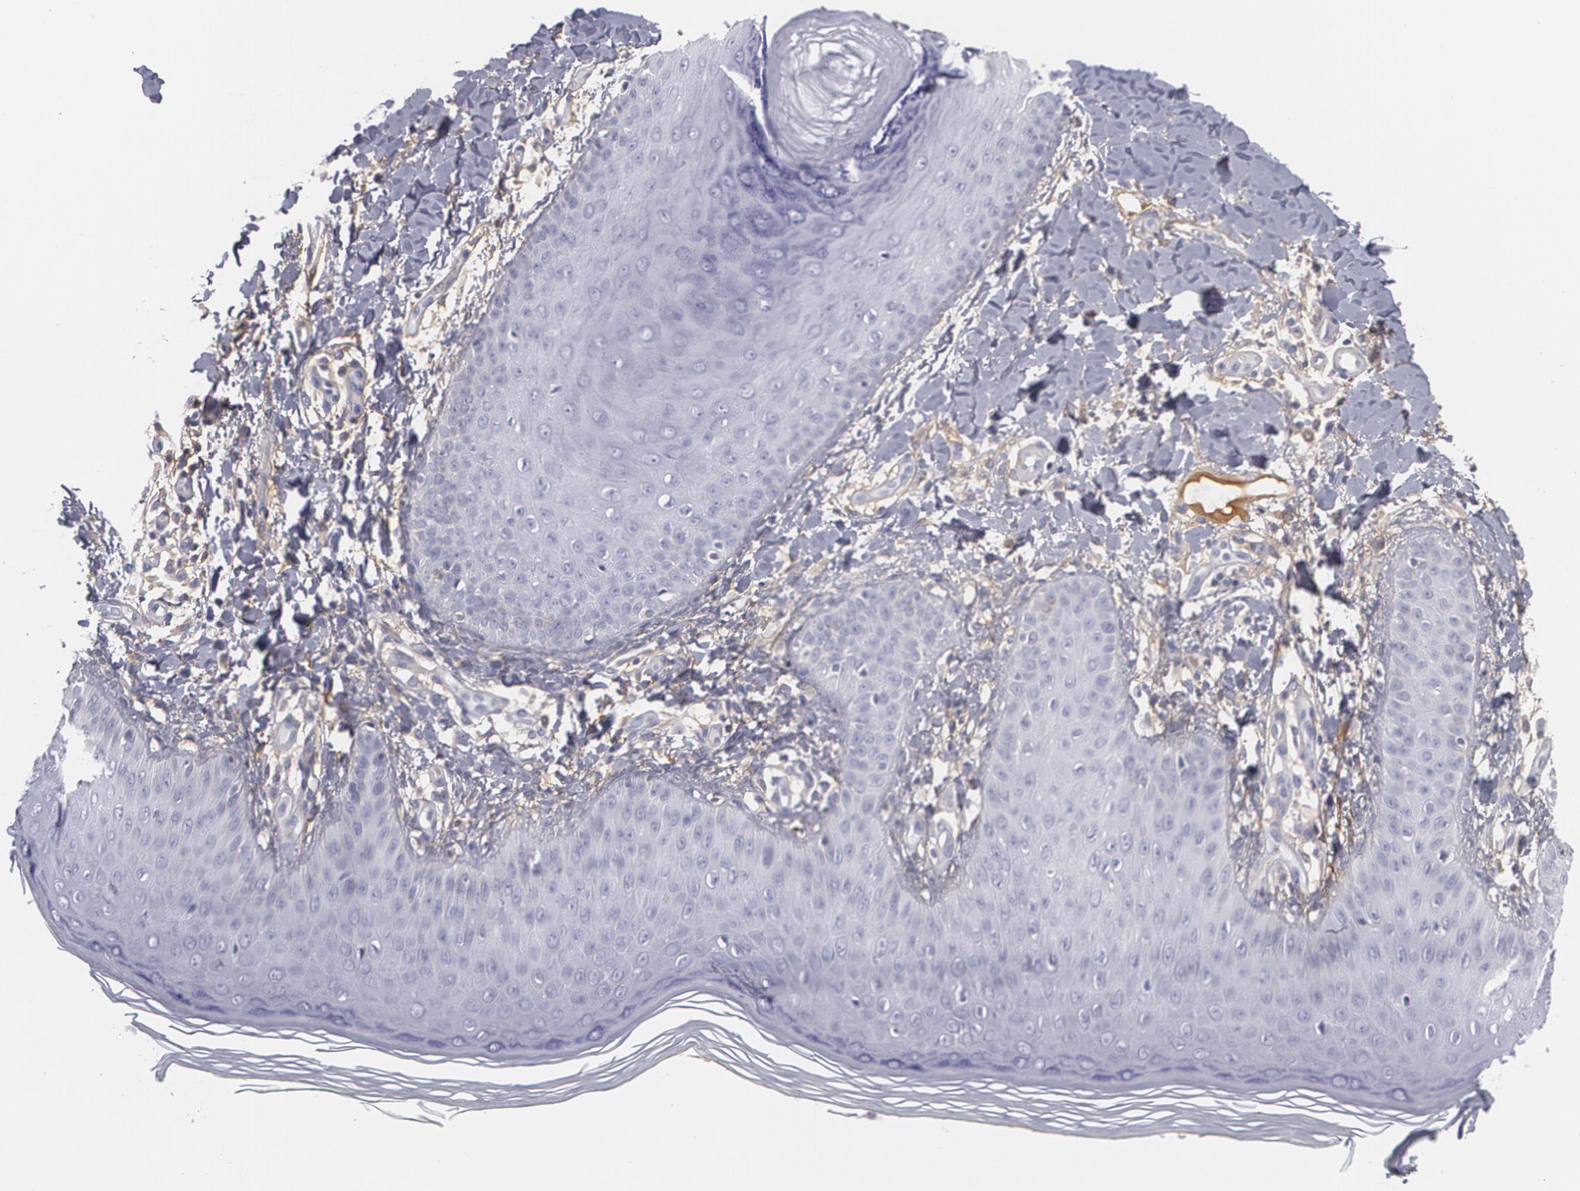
{"staining": {"intensity": "negative", "quantity": "none", "location": "none"}, "tissue": "skin", "cell_type": "Epidermal cells", "image_type": "normal", "snomed": [{"axis": "morphology", "description": "Normal tissue, NOS"}, {"axis": "morphology", "description": "Inflammation, NOS"}, {"axis": "topography", "description": "Soft tissue"}, {"axis": "topography", "description": "Anal"}], "caption": "An image of skin stained for a protein reveals no brown staining in epidermal cells. (Stains: DAB (3,3'-diaminobenzidine) IHC with hematoxylin counter stain, Microscopy: brightfield microscopy at high magnification).", "gene": "FBLN1", "patient": {"sex": "female", "age": 15}}